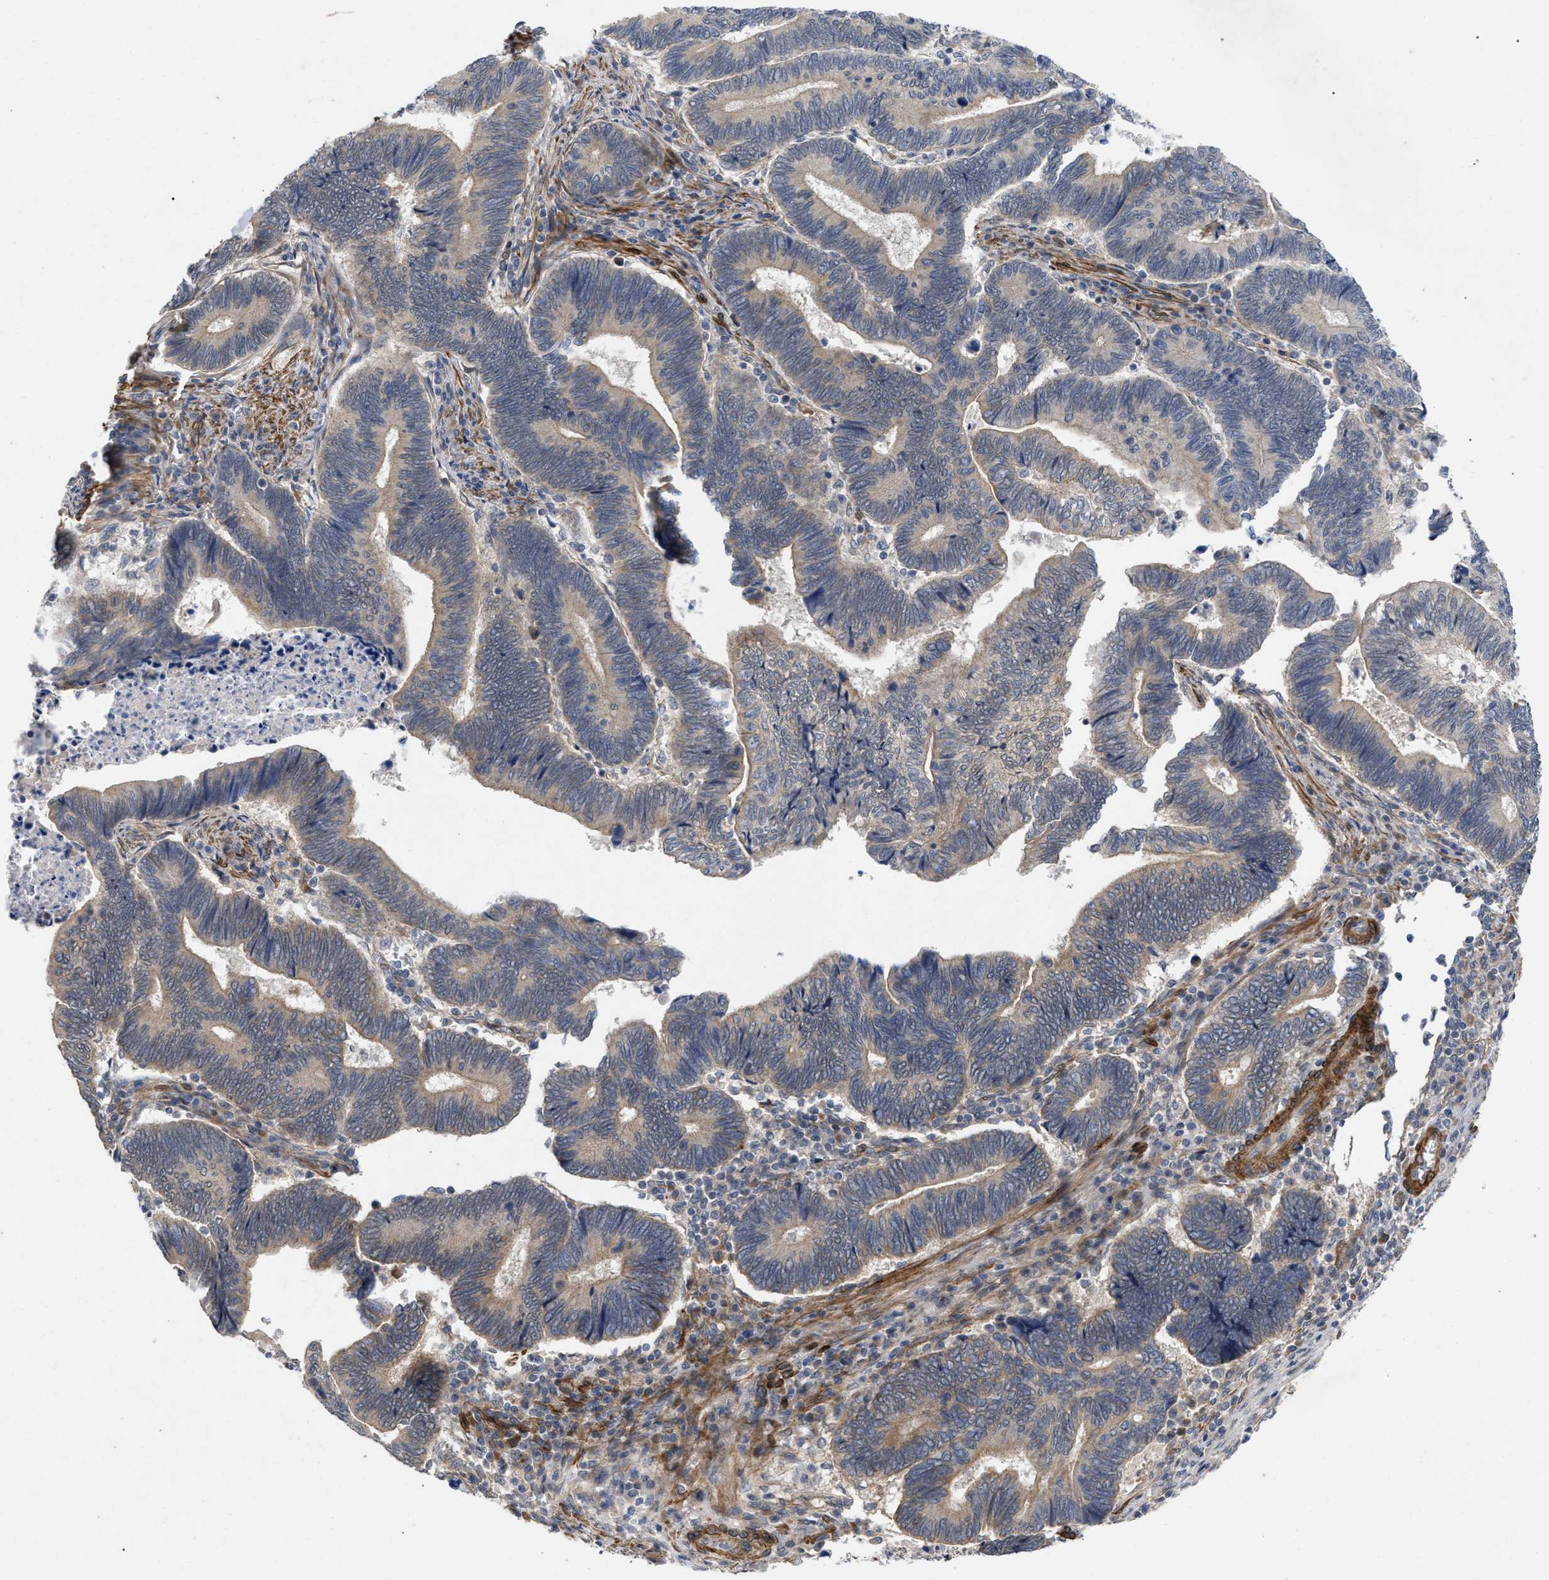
{"staining": {"intensity": "weak", "quantity": "<25%", "location": "cytoplasmic/membranous"}, "tissue": "pancreatic cancer", "cell_type": "Tumor cells", "image_type": "cancer", "snomed": [{"axis": "morphology", "description": "Adenocarcinoma, NOS"}, {"axis": "topography", "description": "Pancreas"}], "caption": "Immunohistochemistry (IHC) photomicrograph of neoplastic tissue: human pancreatic cancer stained with DAB shows no significant protein positivity in tumor cells. (Stains: DAB IHC with hematoxylin counter stain, Microscopy: brightfield microscopy at high magnification).", "gene": "ST6GALNAC6", "patient": {"sex": "female", "age": 70}}